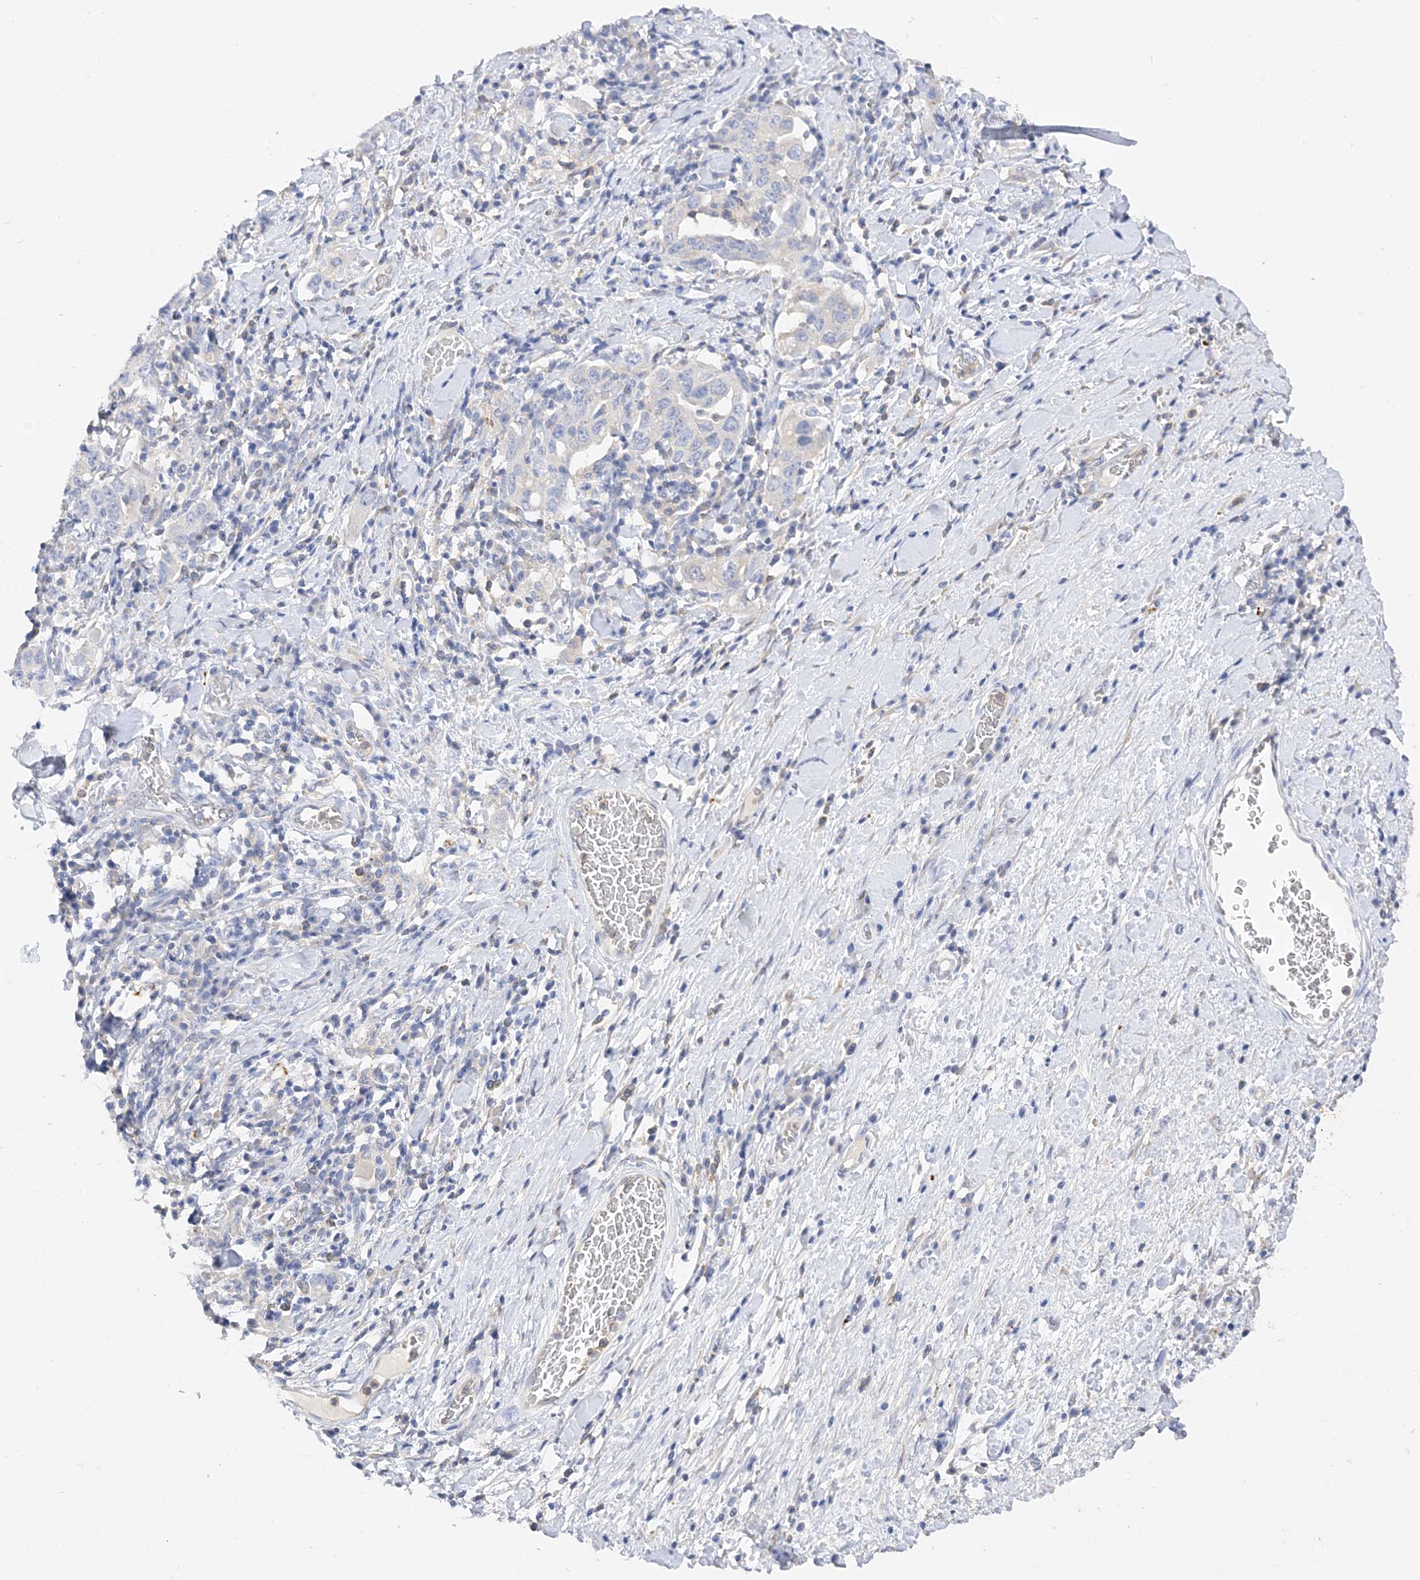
{"staining": {"intensity": "negative", "quantity": "none", "location": "none"}, "tissue": "stomach cancer", "cell_type": "Tumor cells", "image_type": "cancer", "snomed": [{"axis": "morphology", "description": "Adenocarcinoma, NOS"}, {"axis": "topography", "description": "Stomach, upper"}], "caption": "Human stomach cancer stained for a protein using immunohistochemistry demonstrates no expression in tumor cells.", "gene": "ARV1", "patient": {"sex": "male", "age": 62}}